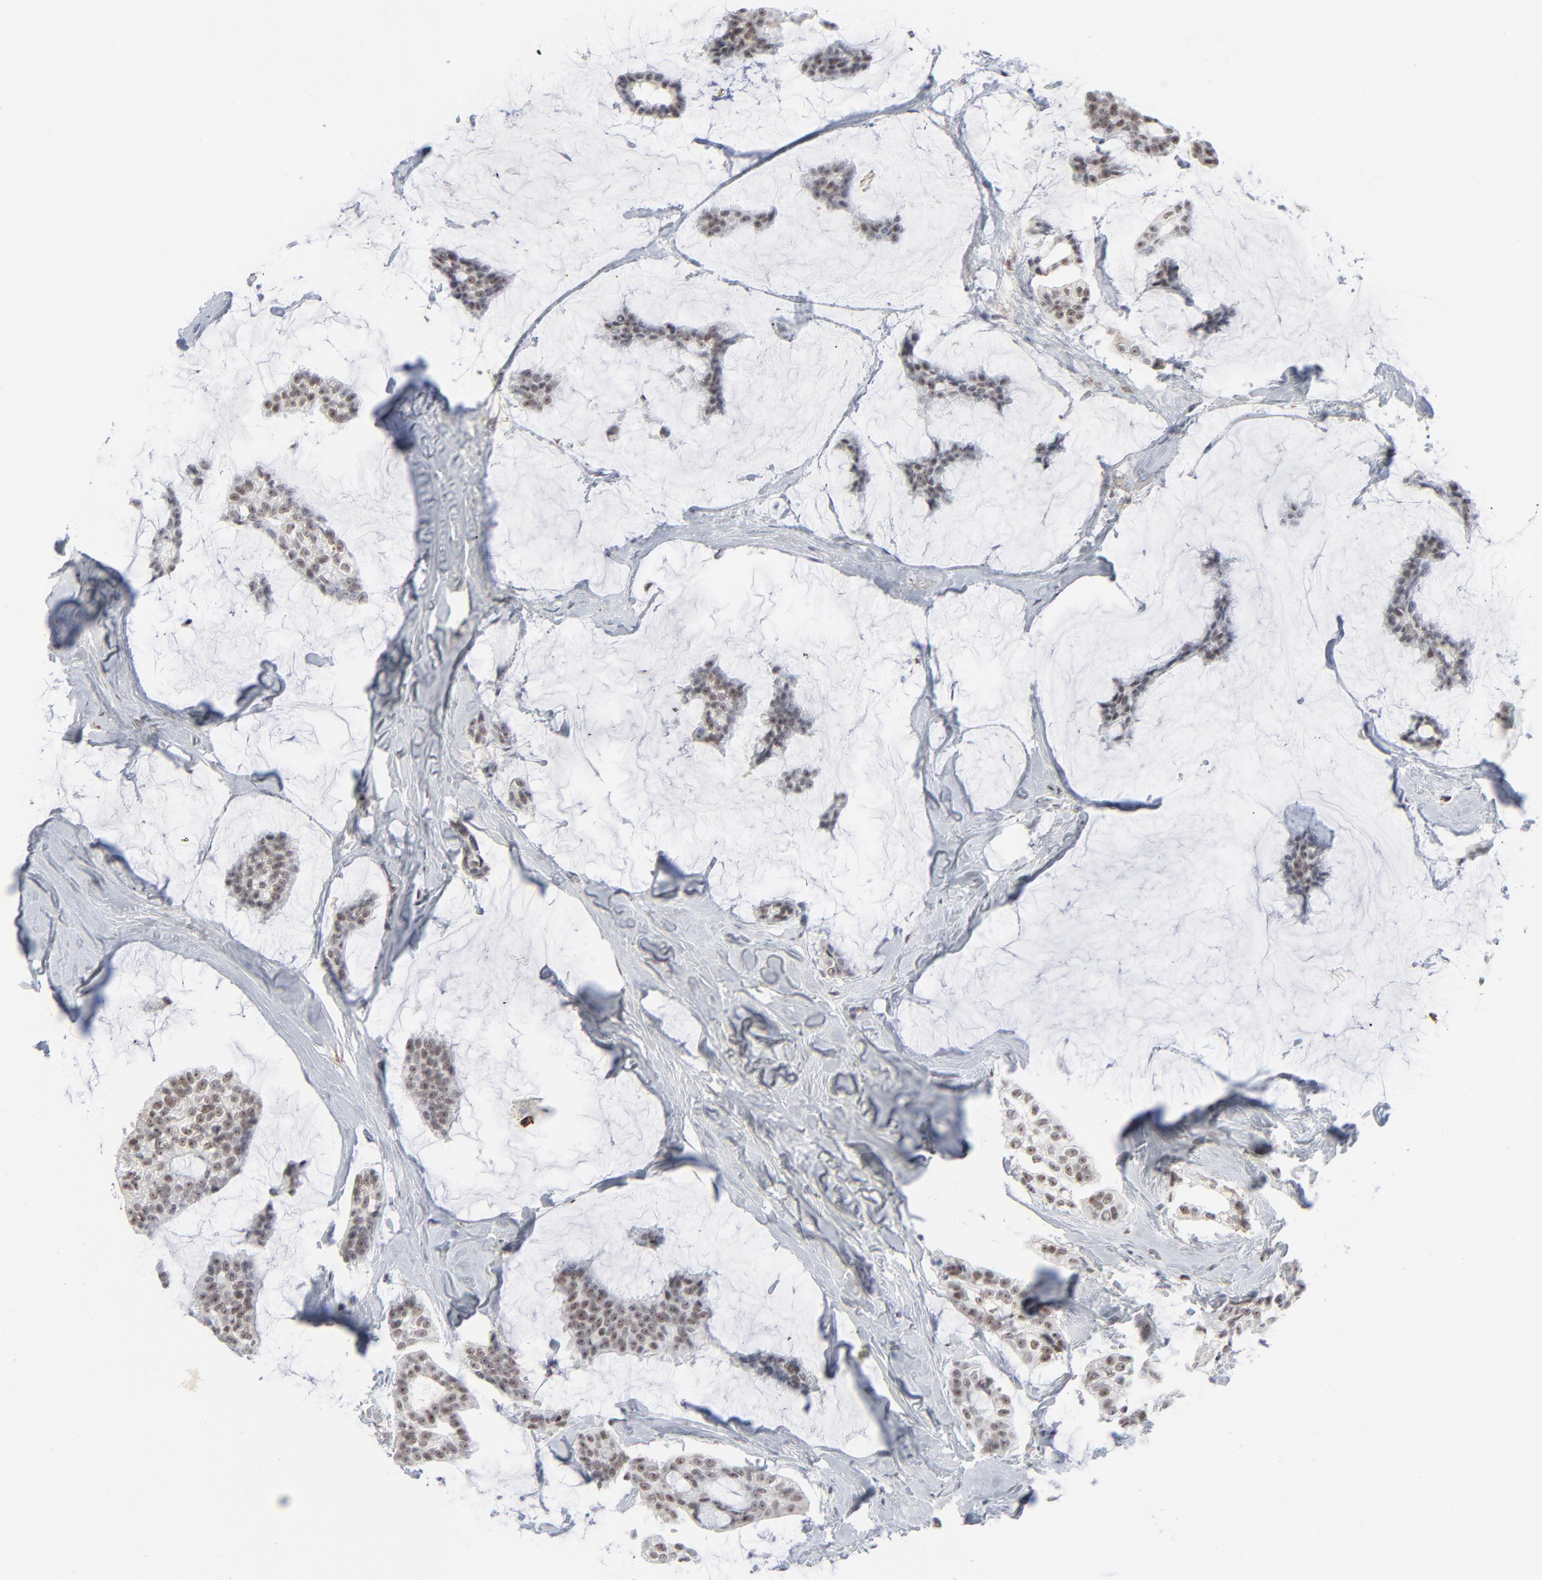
{"staining": {"intensity": "weak", "quantity": ">75%", "location": "nuclear"}, "tissue": "breast cancer", "cell_type": "Tumor cells", "image_type": "cancer", "snomed": [{"axis": "morphology", "description": "Duct carcinoma"}, {"axis": "topography", "description": "Breast"}], "caption": "Immunohistochemistry of human breast cancer (infiltrating ductal carcinoma) demonstrates low levels of weak nuclear staining in about >75% of tumor cells. The protein is stained brown, and the nuclei are stained in blue (DAB IHC with brightfield microscopy, high magnification).", "gene": "MPHOSPH6", "patient": {"sex": "female", "age": 93}}